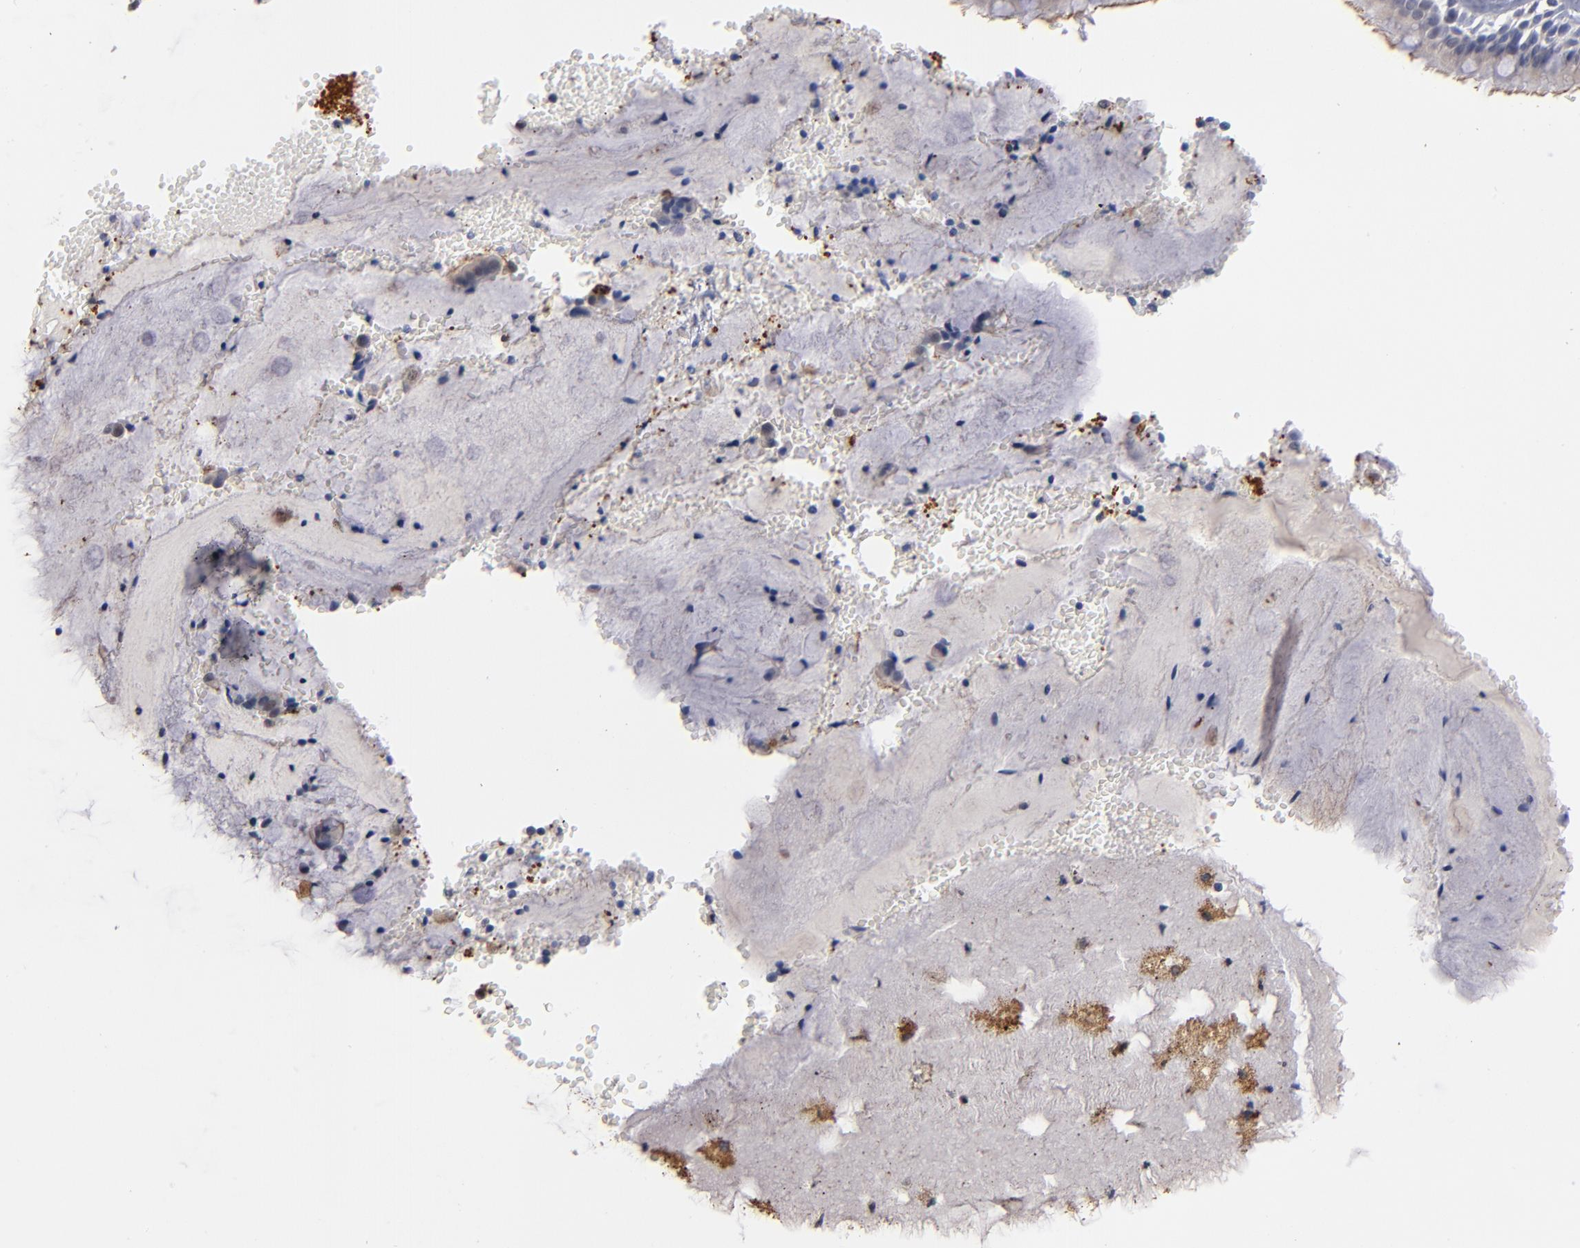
{"staining": {"intensity": "moderate", "quantity": "25%-75%", "location": "cytoplasmic/membranous"}, "tissue": "bronchus", "cell_type": "Respiratory epithelial cells", "image_type": "normal", "snomed": [{"axis": "morphology", "description": "Normal tissue, NOS"}, {"axis": "topography", "description": "Bronchus"}, {"axis": "topography", "description": "Lung"}], "caption": "IHC staining of benign bronchus, which reveals medium levels of moderate cytoplasmic/membranous expression in approximately 25%-75% of respiratory epithelial cells indicating moderate cytoplasmic/membranous protein expression. The staining was performed using DAB (brown) for protein detection and nuclei were counterstained in hematoxylin (blue).", "gene": "SELP", "patient": {"sex": "female", "age": 56}}